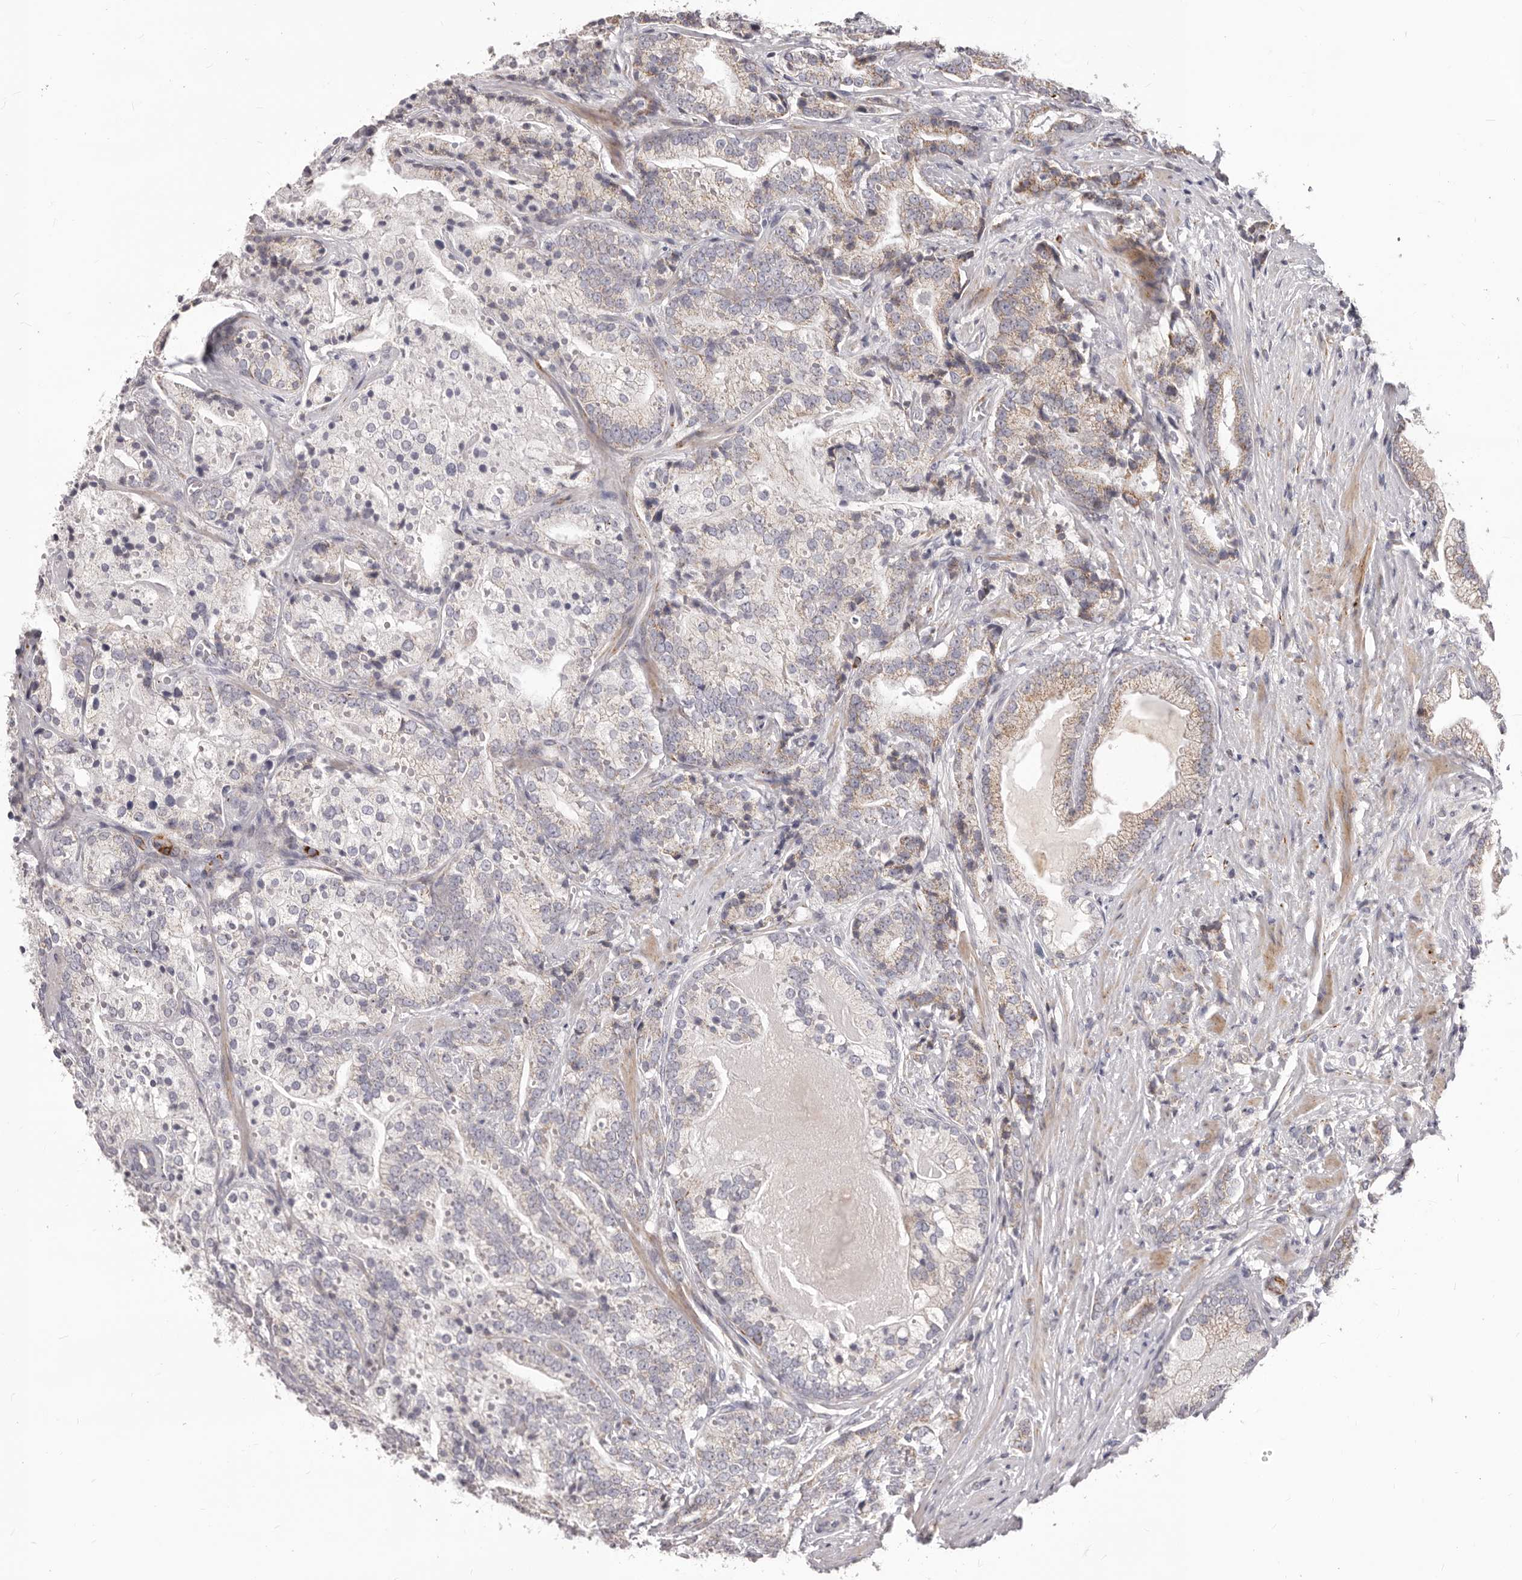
{"staining": {"intensity": "weak", "quantity": "<25%", "location": "cytoplasmic/membranous"}, "tissue": "prostate cancer", "cell_type": "Tumor cells", "image_type": "cancer", "snomed": [{"axis": "morphology", "description": "Adenocarcinoma, High grade"}, {"axis": "topography", "description": "Prostate"}], "caption": "This is an IHC micrograph of human prostate cancer. There is no expression in tumor cells.", "gene": "PRMT2", "patient": {"sex": "male", "age": 57}}